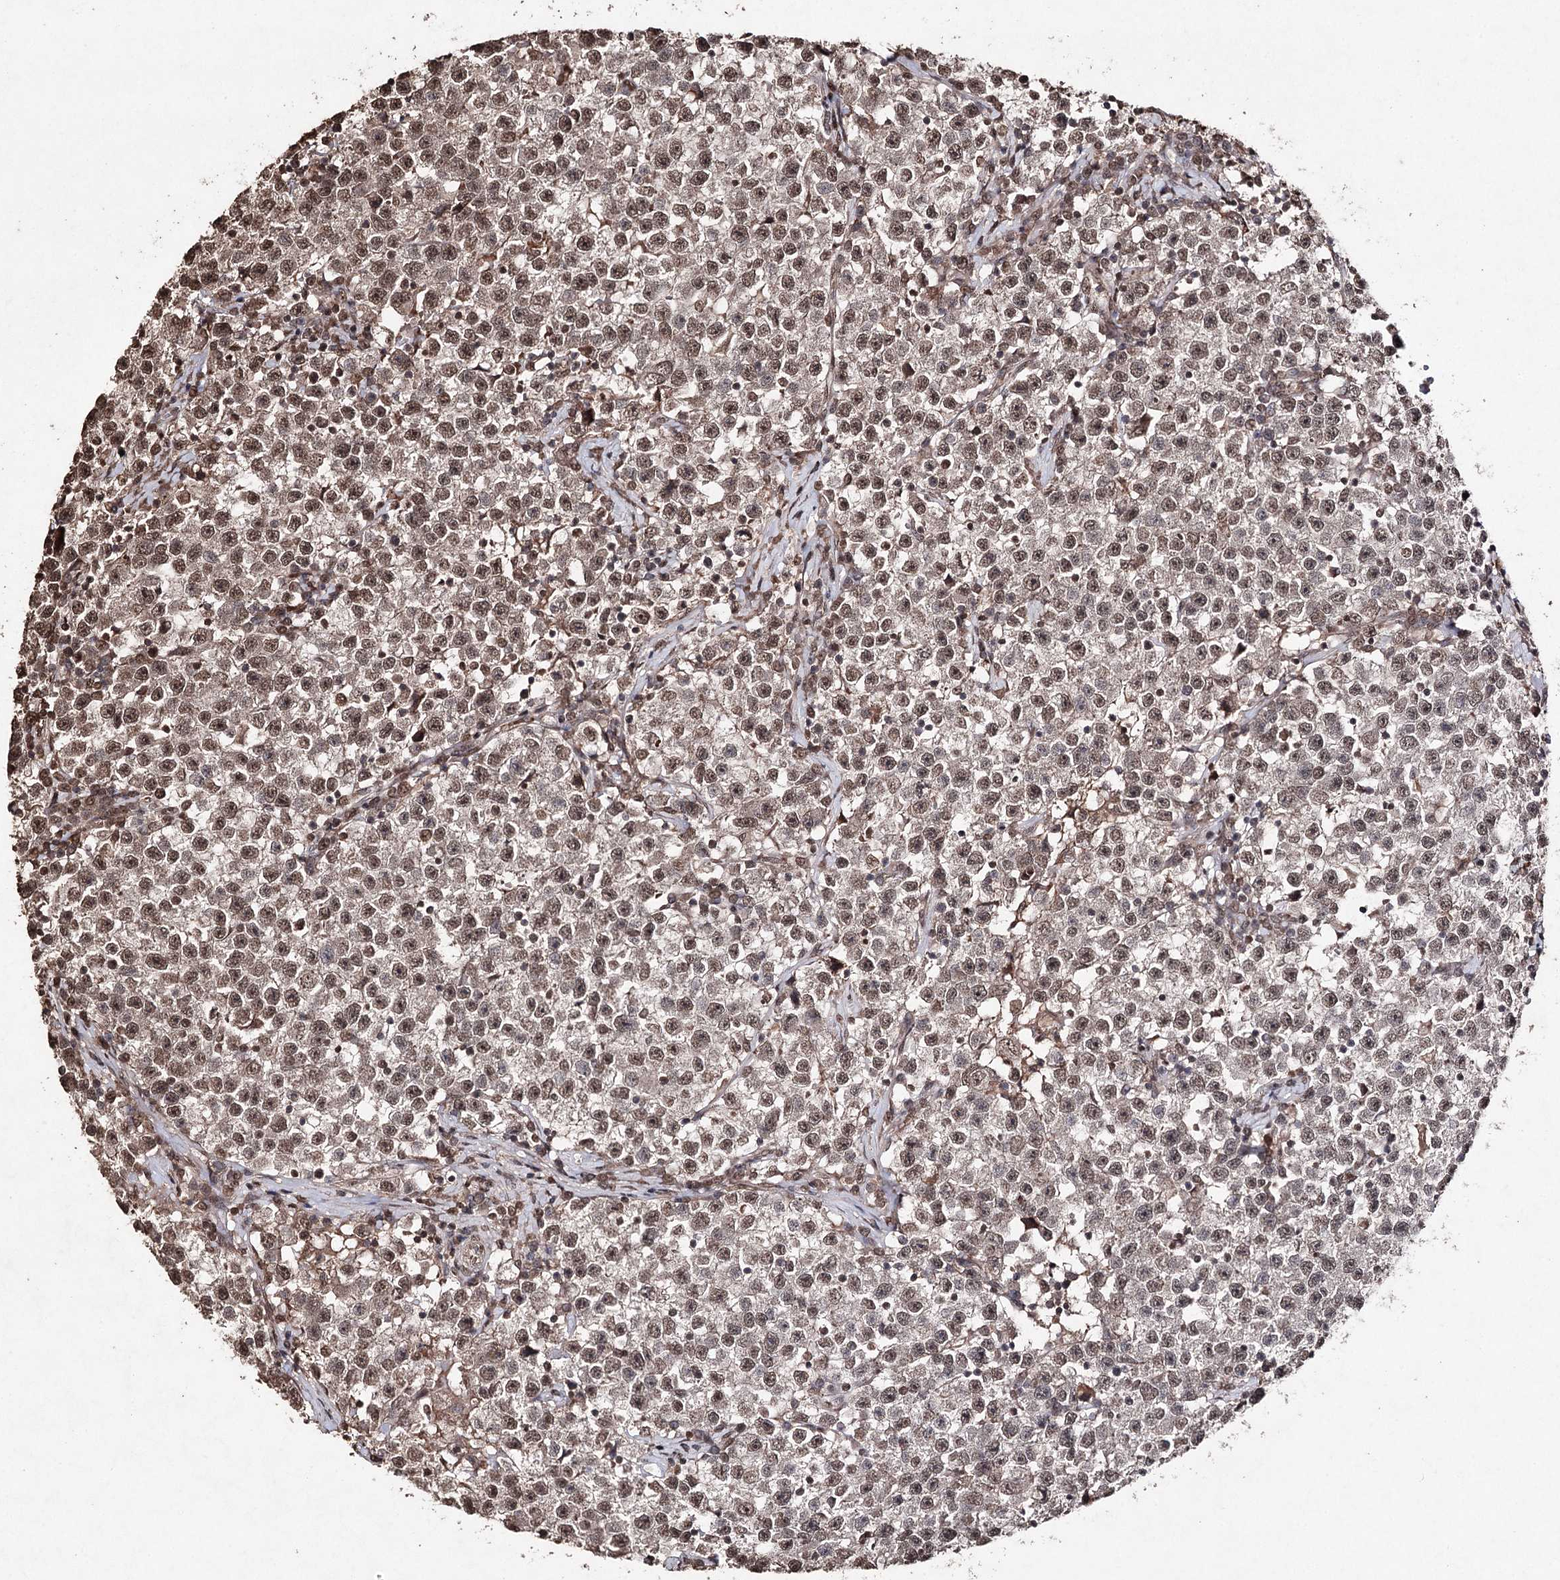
{"staining": {"intensity": "weak", "quantity": ">75%", "location": "nuclear"}, "tissue": "testis cancer", "cell_type": "Tumor cells", "image_type": "cancer", "snomed": [{"axis": "morphology", "description": "Seminoma, NOS"}, {"axis": "topography", "description": "Testis"}], "caption": "Immunohistochemical staining of human testis cancer (seminoma) exhibits weak nuclear protein positivity in about >75% of tumor cells.", "gene": "ATG14", "patient": {"sex": "male", "age": 22}}